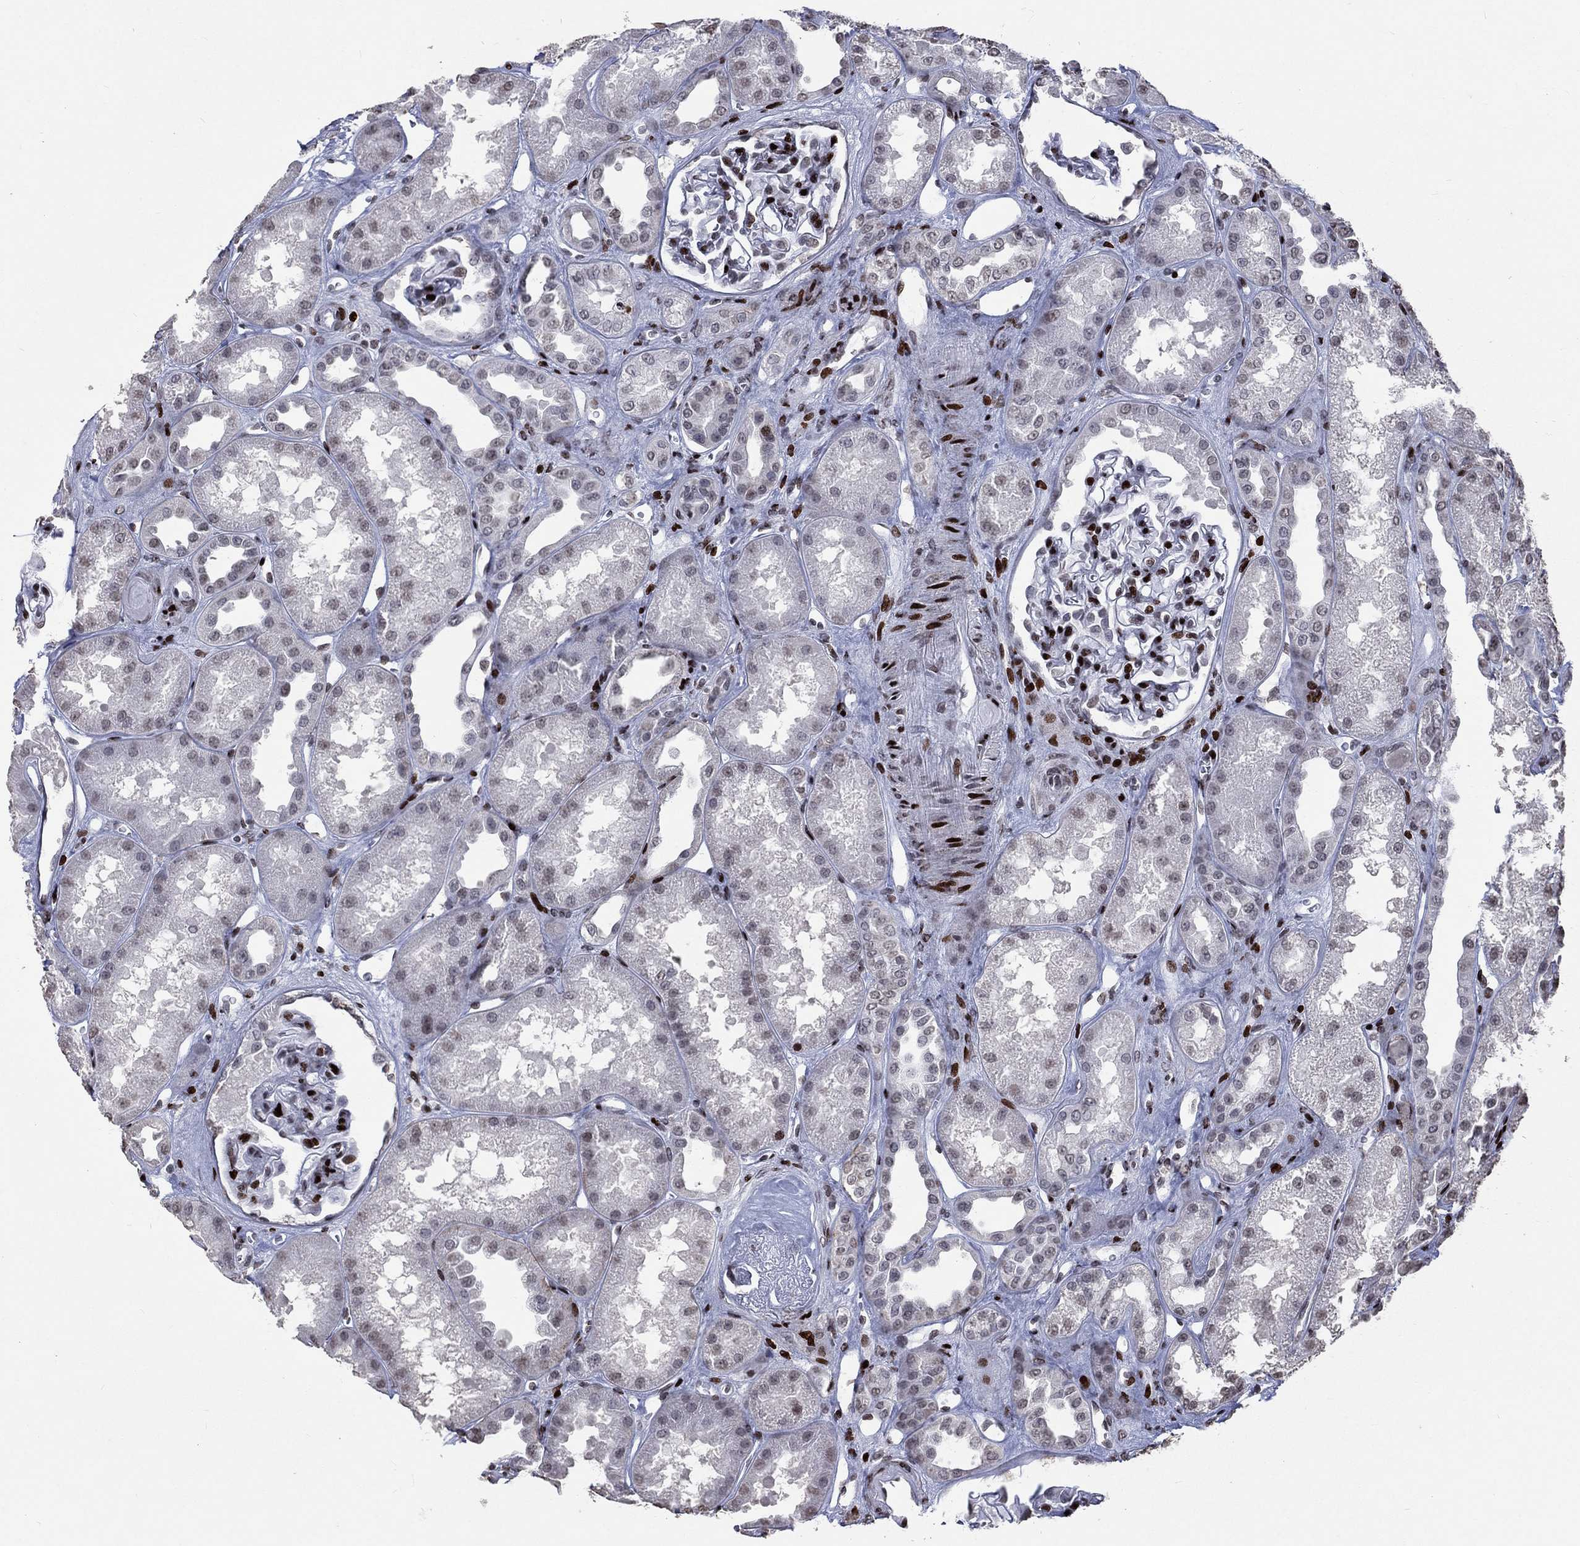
{"staining": {"intensity": "strong", "quantity": "<25%", "location": "nuclear"}, "tissue": "kidney", "cell_type": "Cells in glomeruli", "image_type": "normal", "snomed": [{"axis": "morphology", "description": "Normal tissue, NOS"}, {"axis": "topography", "description": "Kidney"}], "caption": "Kidney was stained to show a protein in brown. There is medium levels of strong nuclear positivity in about <25% of cells in glomeruli. Nuclei are stained in blue.", "gene": "SRSF3", "patient": {"sex": "male", "age": 61}}